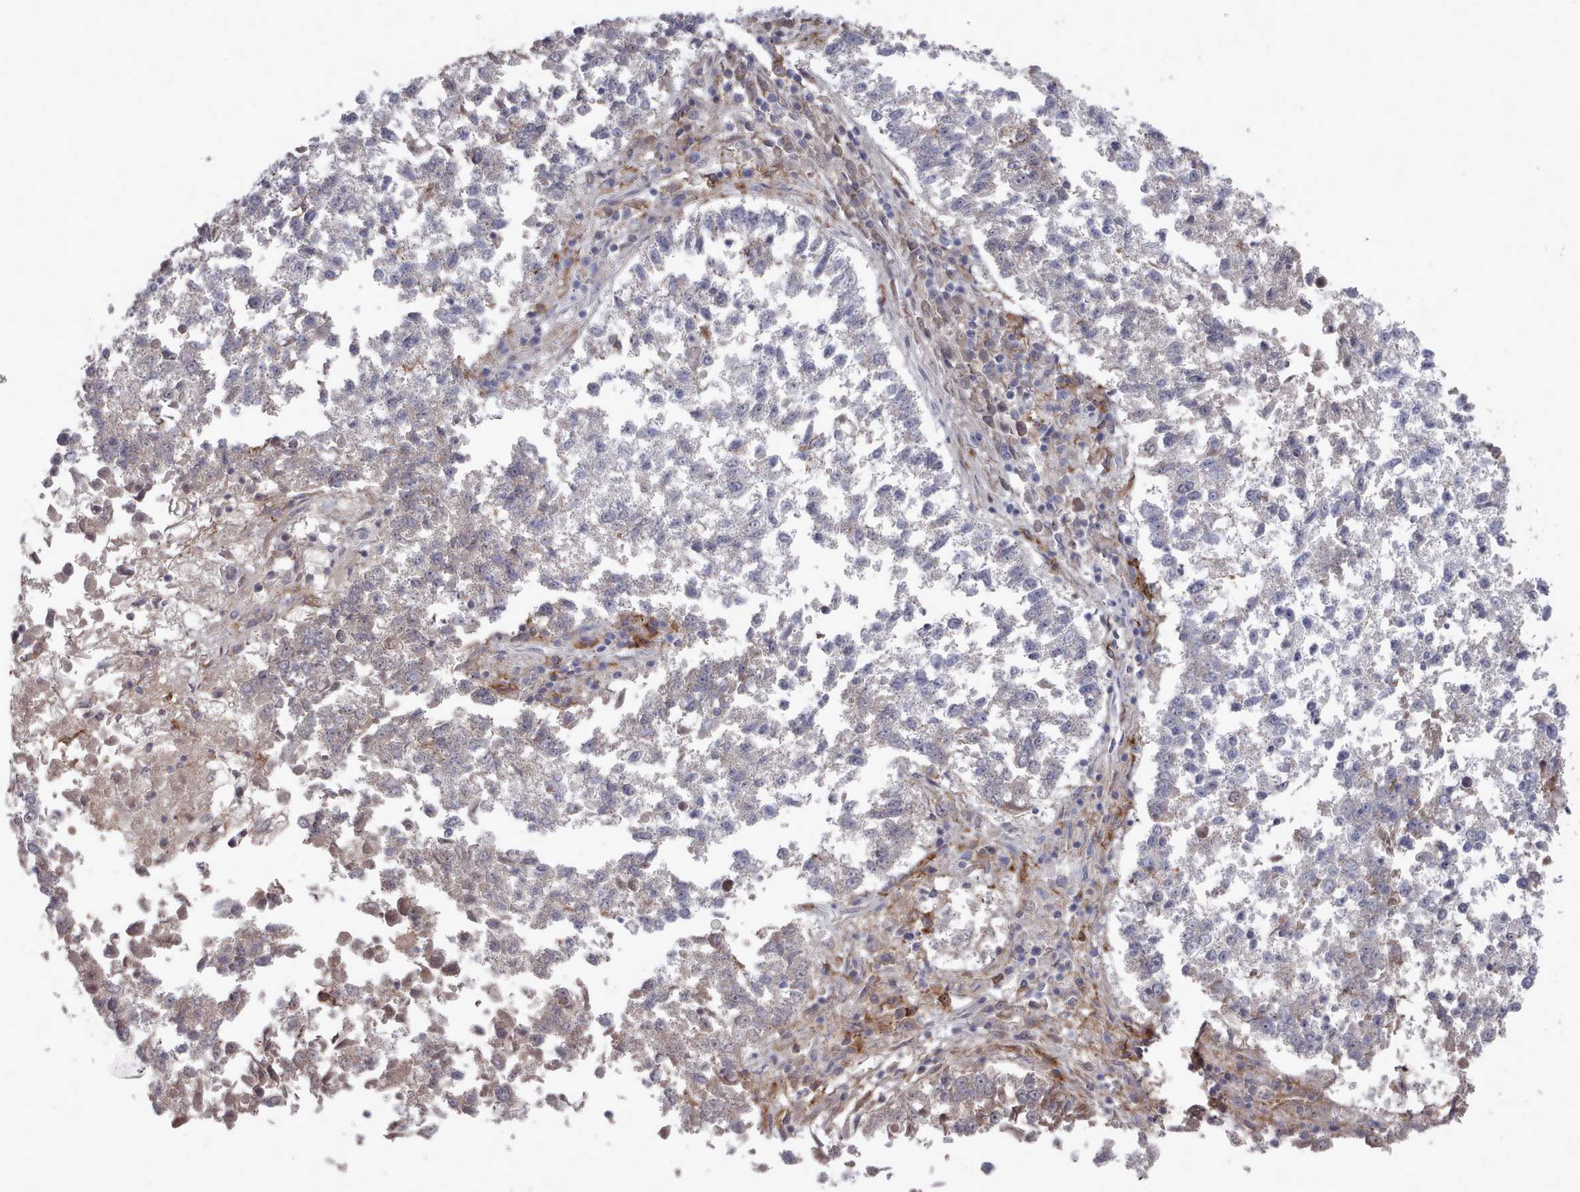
{"staining": {"intensity": "weak", "quantity": "<25%", "location": "cytoplasmic/membranous"}, "tissue": "lung cancer", "cell_type": "Tumor cells", "image_type": "cancer", "snomed": [{"axis": "morphology", "description": "Squamous cell carcinoma, NOS"}, {"axis": "topography", "description": "Lung"}], "caption": "DAB immunohistochemical staining of human squamous cell carcinoma (lung) displays no significant staining in tumor cells.", "gene": "COL8A2", "patient": {"sex": "male", "age": 73}}